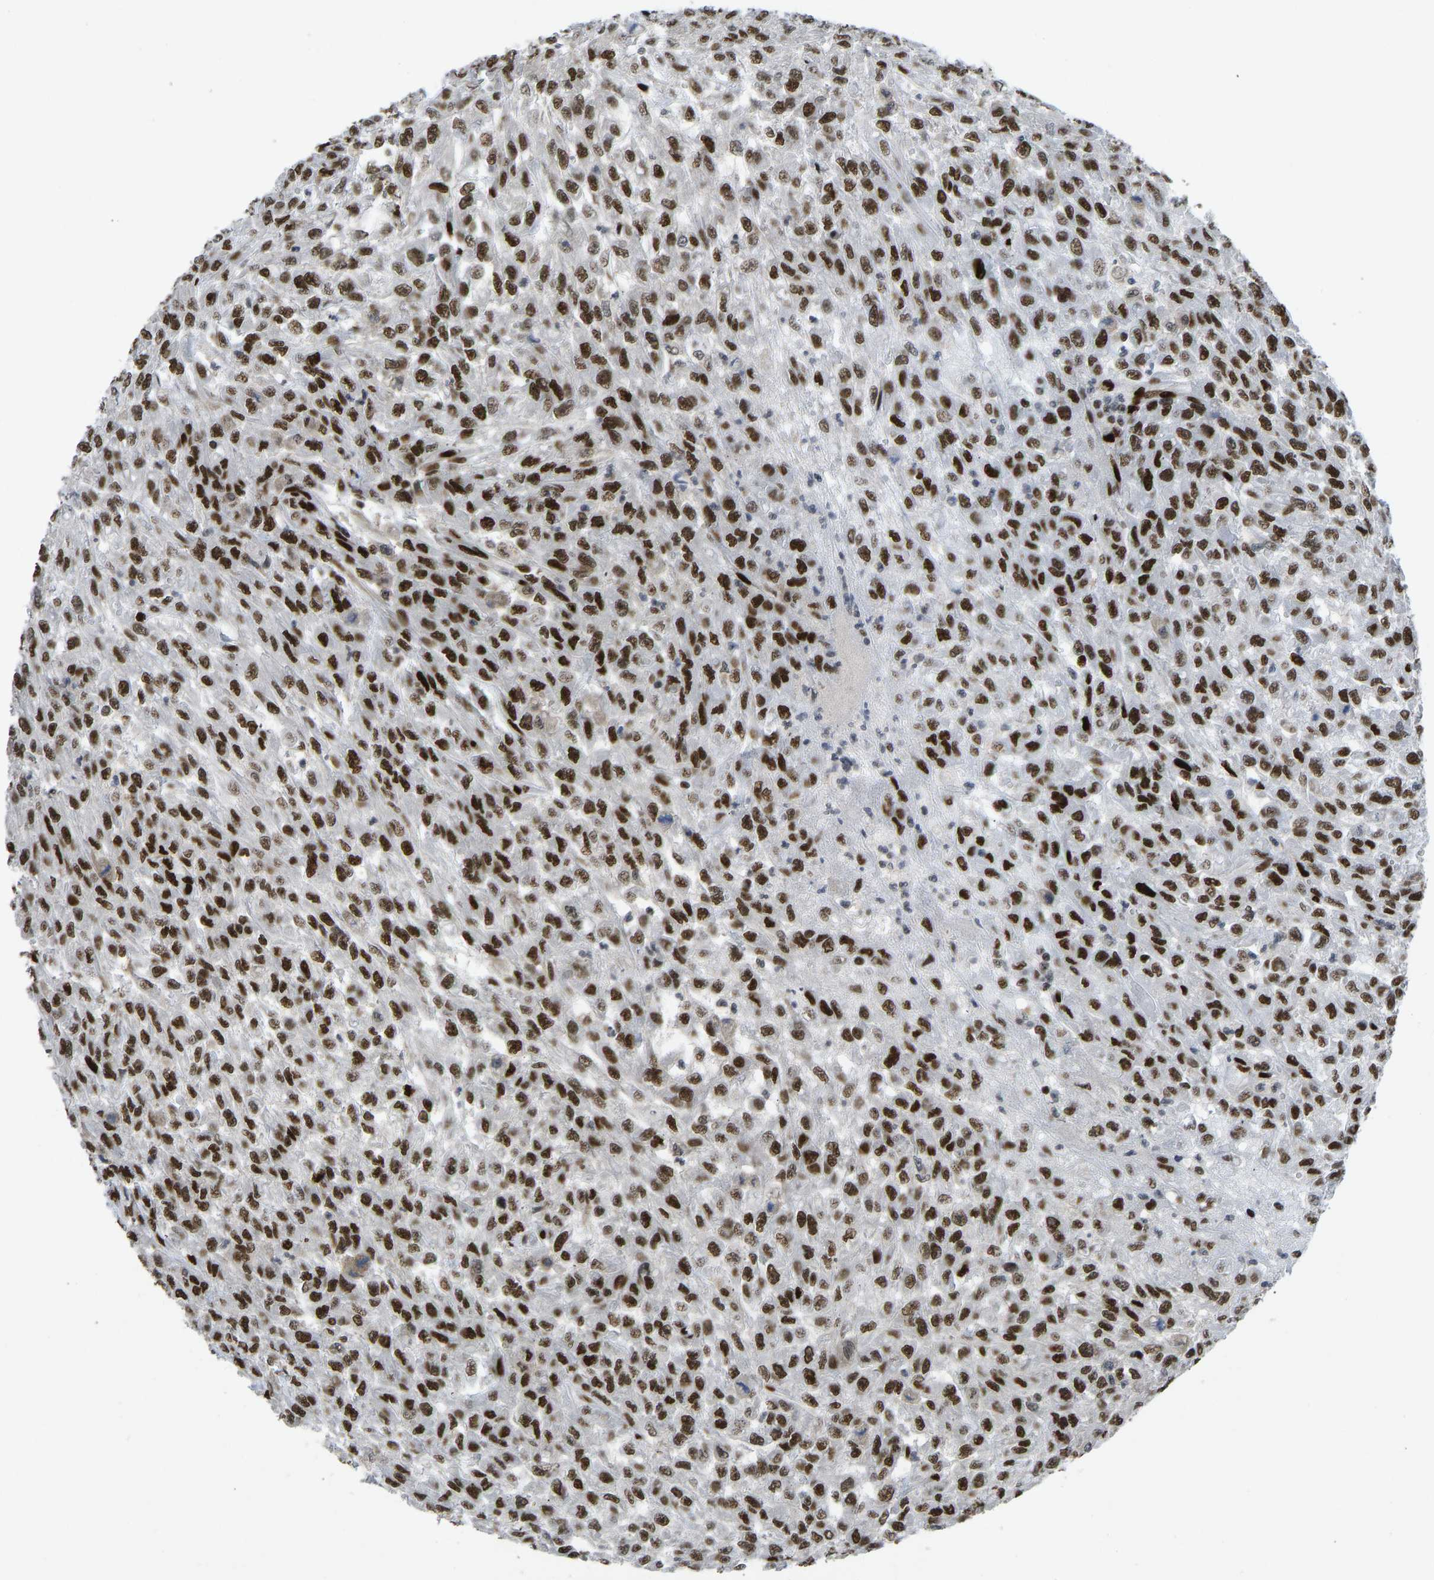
{"staining": {"intensity": "strong", "quantity": ">75%", "location": "nuclear"}, "tissue": "urothelial cancer", "cell_type": "Tumor cells", "image_type": "cancer", "snomed": [{"axis": "morphology", "description": "Urothelial carcinoma, High grade"}, {"axis": "topography", "description": "Urinary bladder"}], "caption": "High-grade urothelial carcinoma stained with immunohistochemistry (IHC) shows strong nuclear expression in about >75% of tumor cells. (DAB (3,3'-diaminobenzidine) IHC with brightfield microscopy, high magnification).", "gene": "FOXK1", "patient": {"sex": "male", "age": 46}}